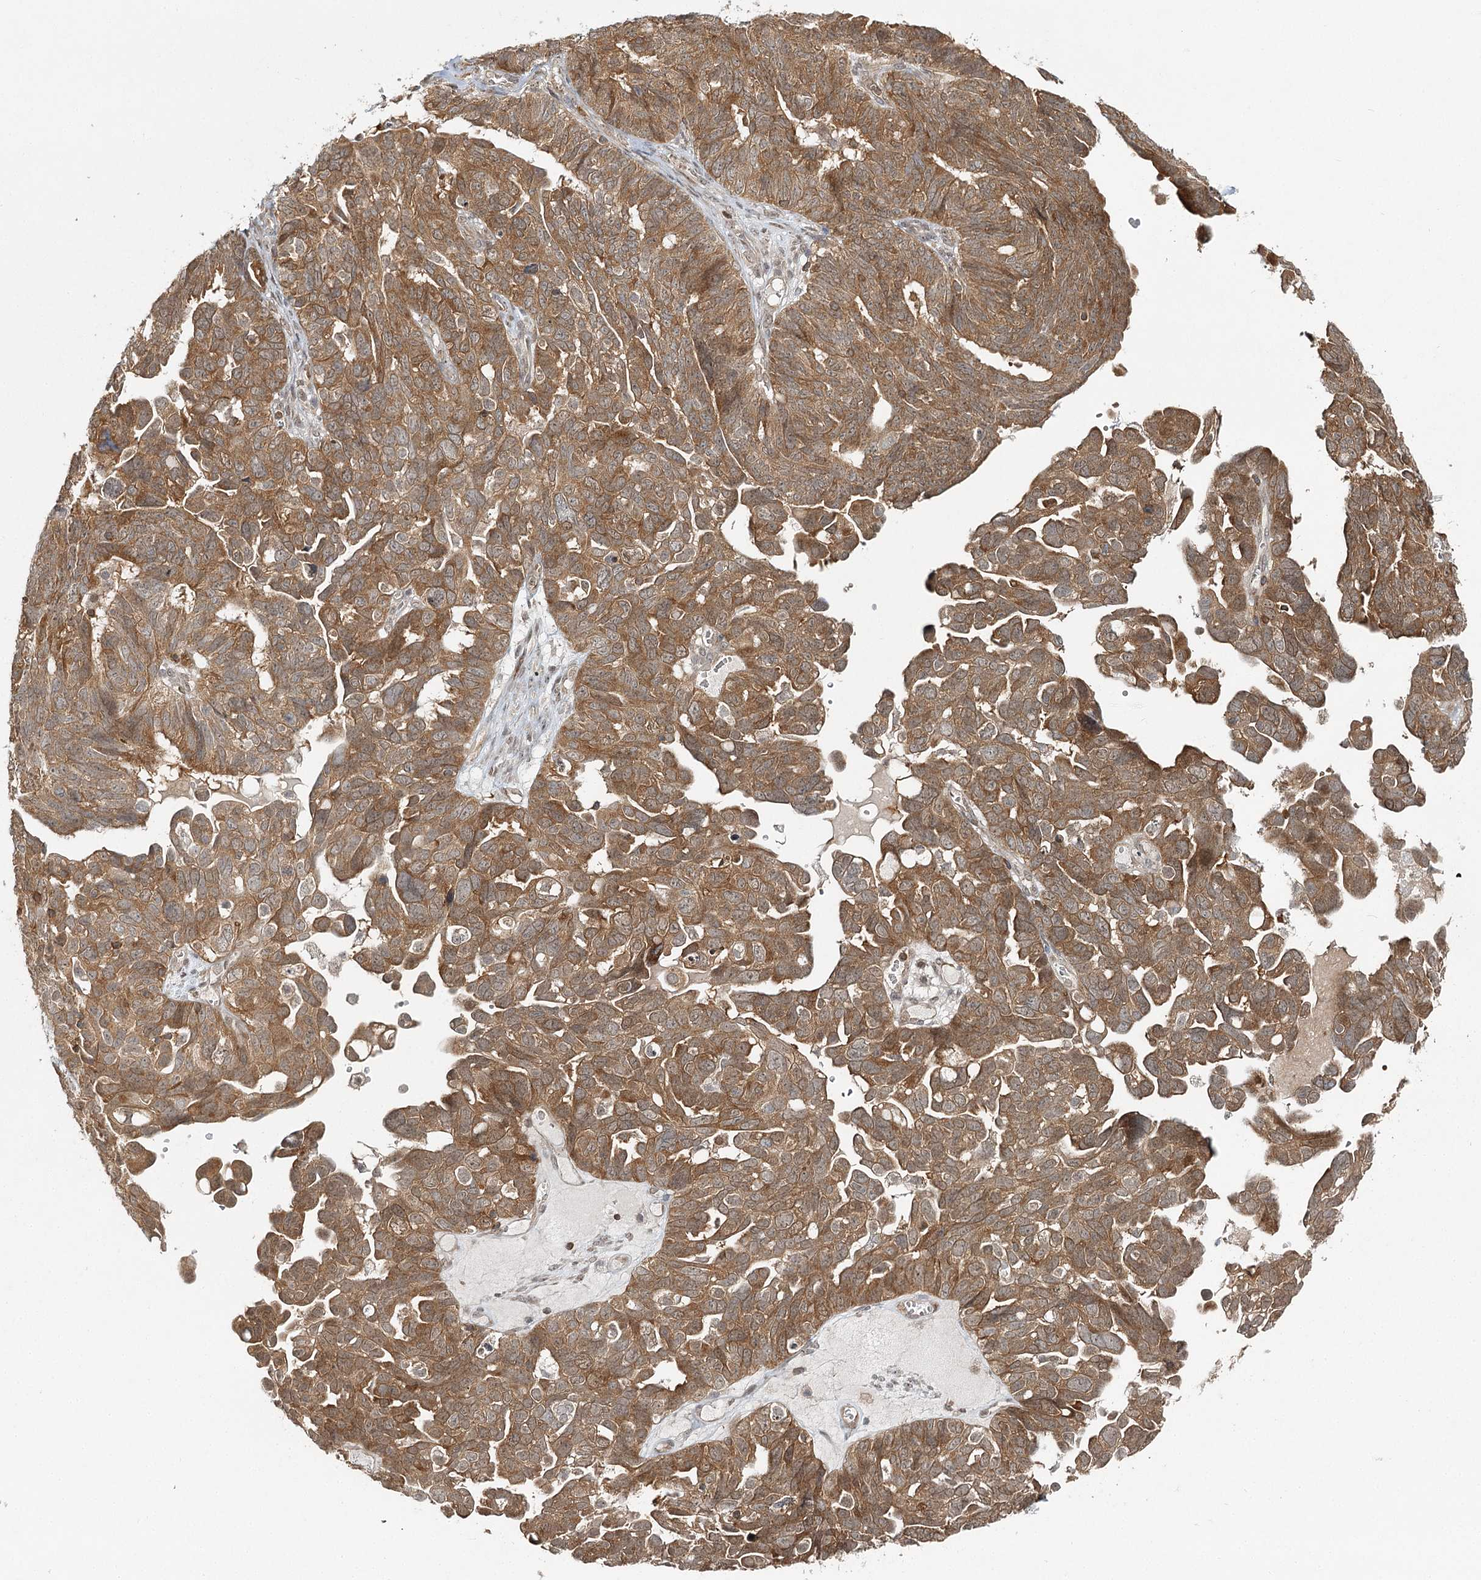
{"staining": {"intensity": "moderate", "quantity": ">75%", "location": "cytoplasmic/membranous"}, "tissue": "ovarian cancer", "cell_type": "Tumor cells", "image_type": "cancer", "snomed": [{"axis": "morphology", "description": "Cystadenocarcinoma, serous, NOS"}, {"axis": "topography", "description": "Ovary"}], "caption": "Immunohistochemical staining of ovarian serous cystadenocarcinoma demonstrates medium levels of moderate cytoplasmic/membranous protein staining in about >75% of tumor cells. (Stains: DAB in brown, nuclei in blue, Microscopy: brightfield microscopy at high magnification).", "gene": "FAM120B", "patient": {"sex": "female", "age": 79}}